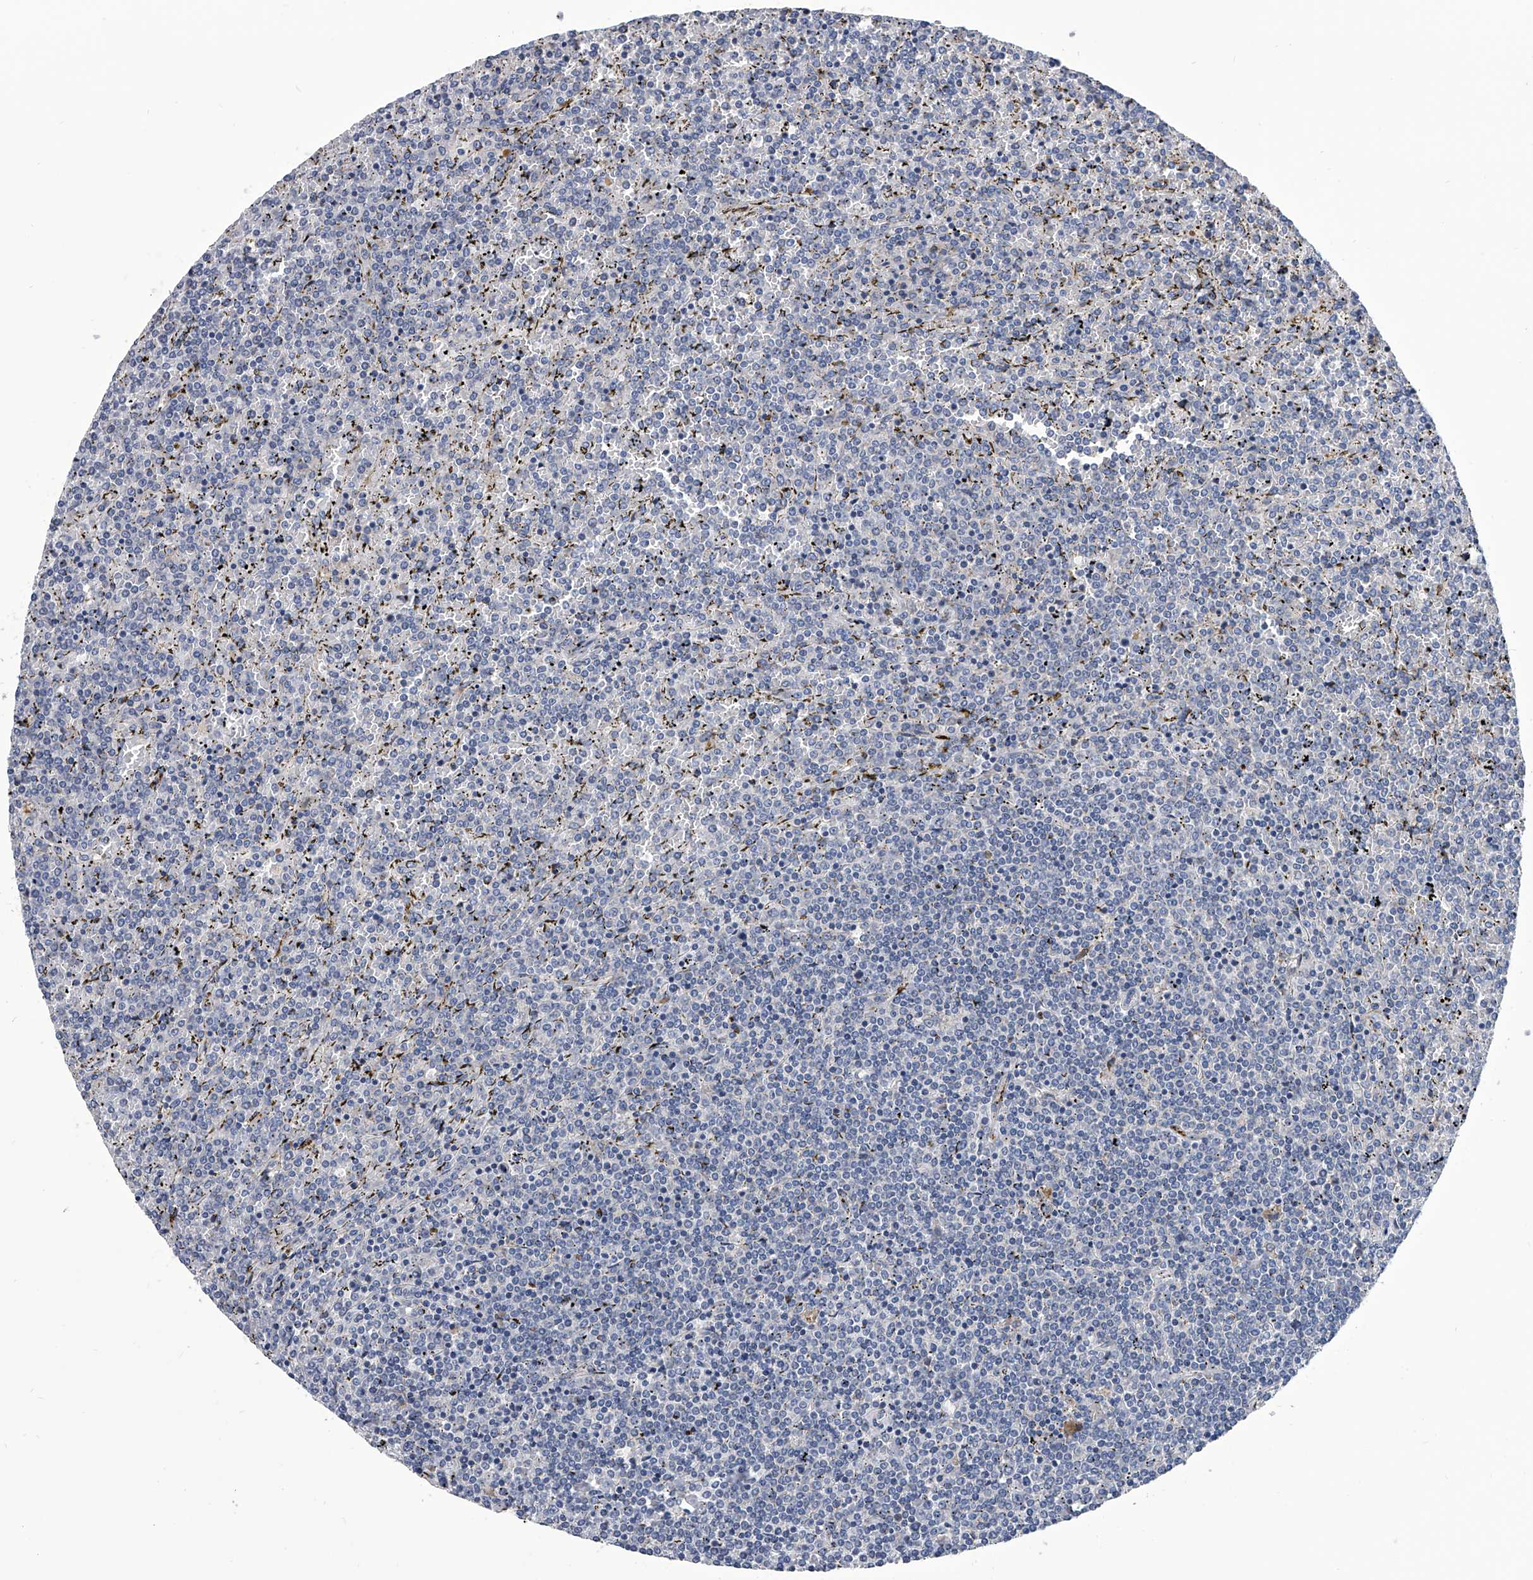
{"staining": {"intensity": "negative", "quantity": "none", "location": "none"}, "tissue": "lymphoma", "cell_type": "Tumor cells", "image_type": "cancer", "snomed": [{"axis": "morphology", "description": "Malignant lymphoma, non-Hodgkin's type, Low grade"}, {"axis": "topography", "description": "Spleen"}], "caption": "Tumor cells are negative for brown protein staining in lymphoma. (Brightfield microscopy of DAB (3,3'-diaminobenzidine) immunohistochemistry (IHC) at high magnification).", "gene": "SPP1", "patient": {"sex": "female", "age": 19}}